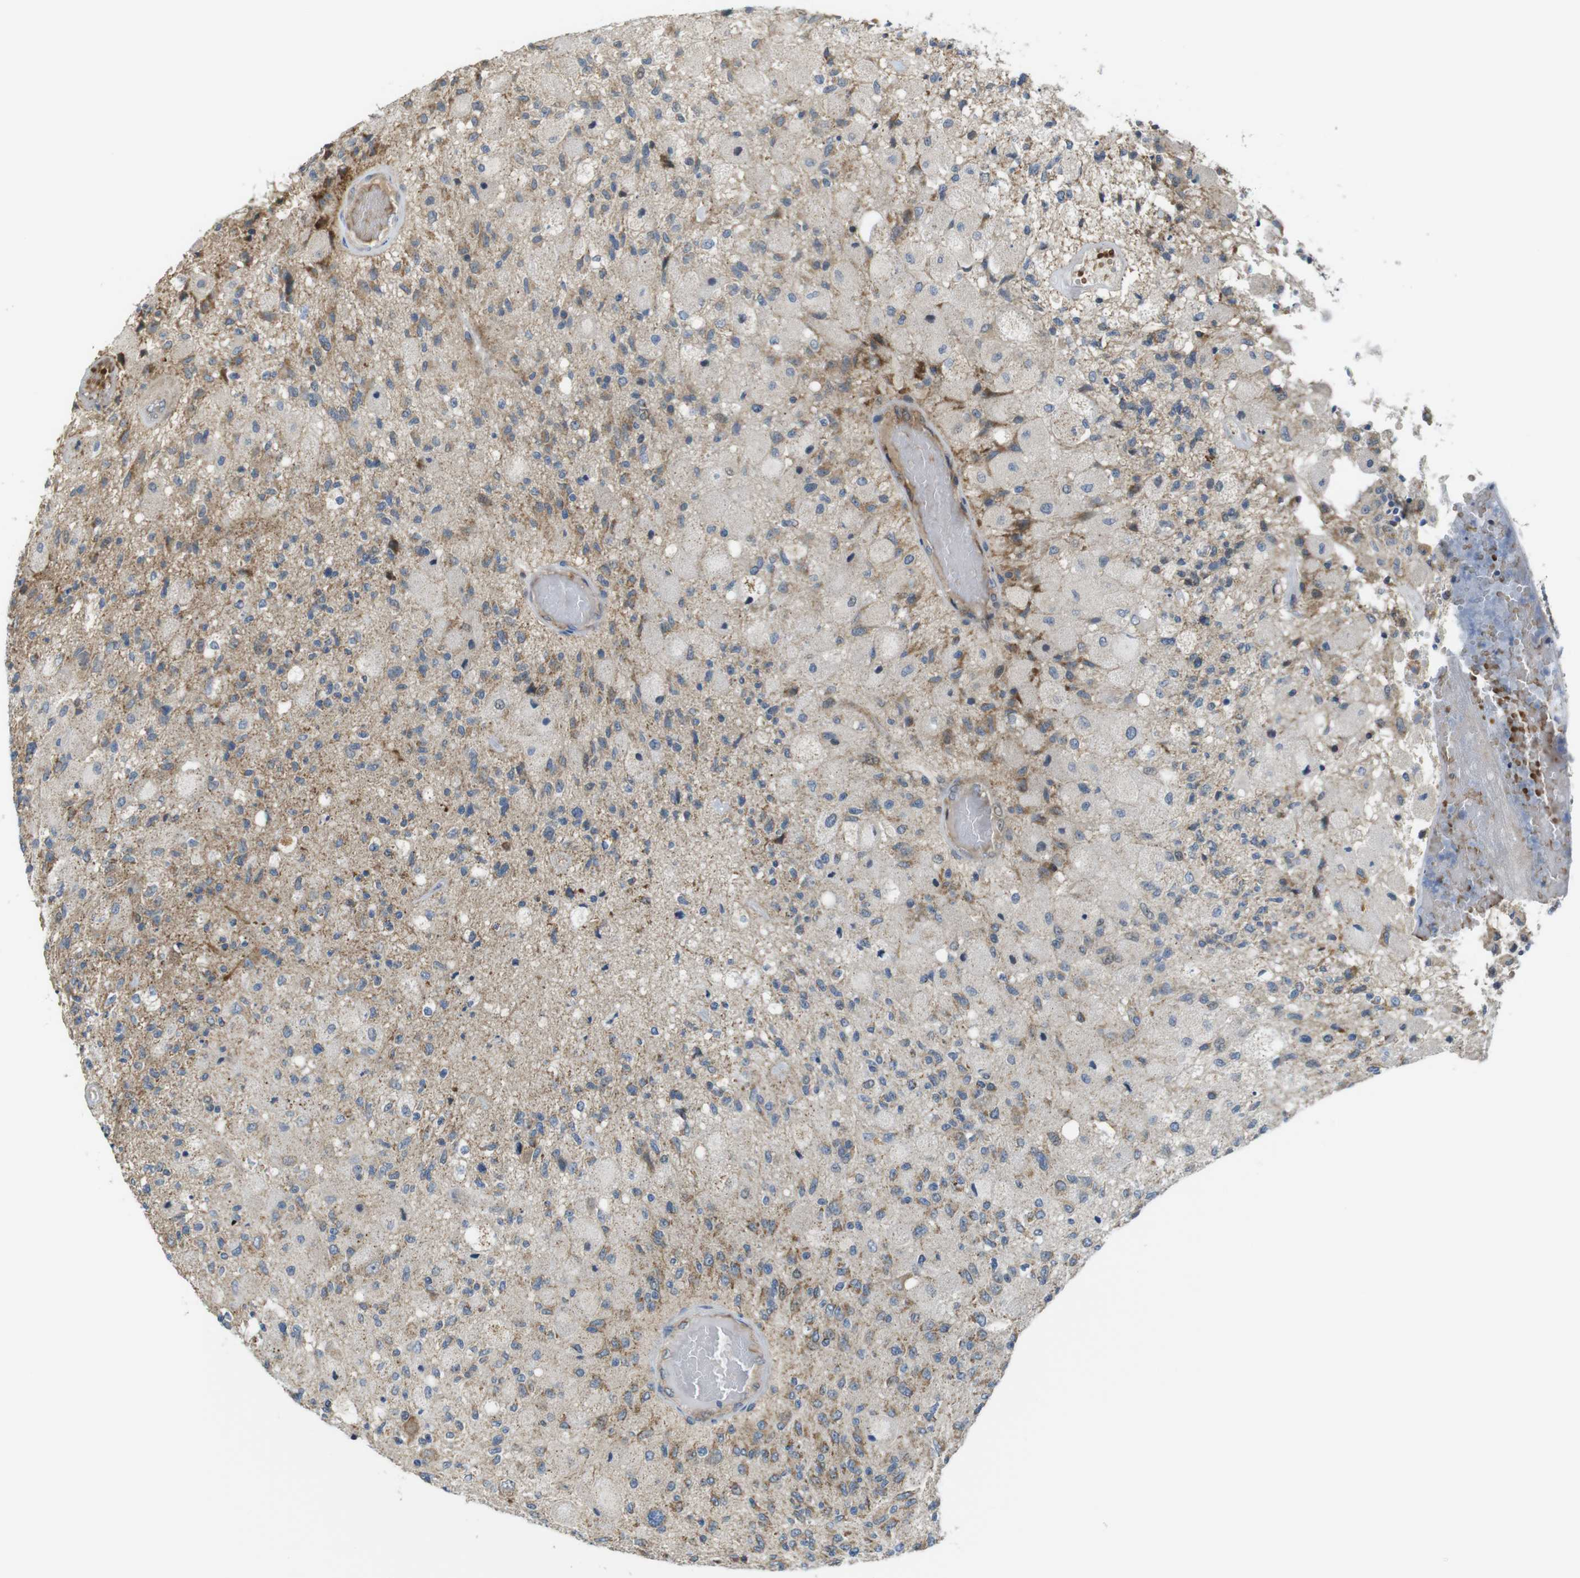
{"staining": {"intensity": "moderate", "quantity": "<25%", "location": "cytoplasmic/membranous"}, "tissue": "glioma", "cell_type": "Tumor cells", "image_type": "cancer", "snomed": [{"axis": "morphology", "description": "Normal tissue, NOS"}, {"axis": "morphology", "description": "Glioma, malignant, High grade"}, {"axis": "topography", "description": "Cerebral cortex"}], "caption": "About <25% of tumor cells in human malignant glioma (high-grade) reveal moderate cytoplasmic/membranous protein expression as visualized by brown immunohistochemical staining.", "gene": "MARCHF1", "patient": {"sex": "male", "age": 77}}